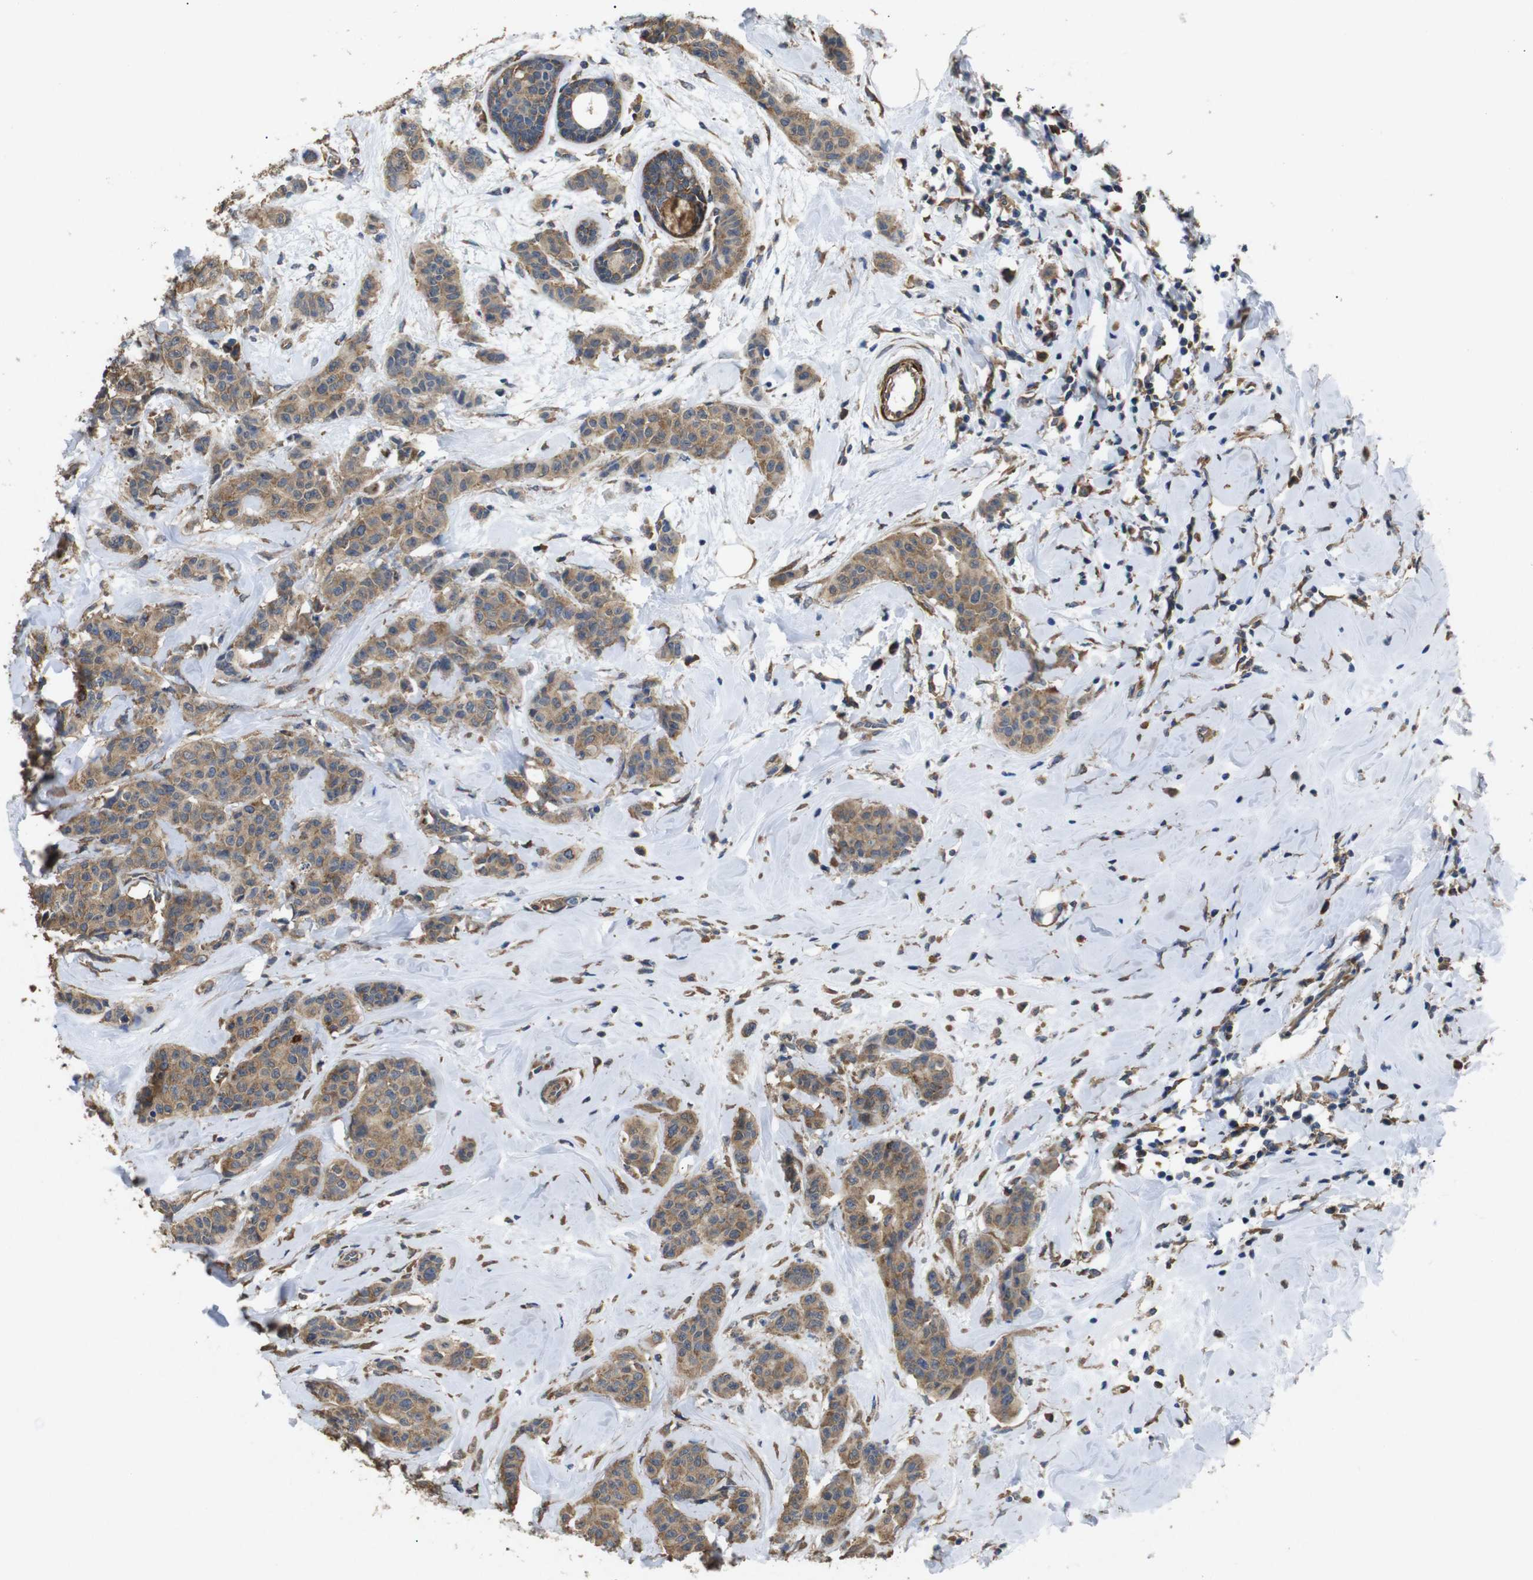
{"staining": {"intensity": "moderate", "quantity": ">75%", "location": "cytoplasmic/membranous"}, "tissue": "breast cancer", "cell_type": "Tumor cells", "image_type": "cancer", "snomed": [{"axis": "morphology", "description": "Normal tissue, NOS"}, {"axis": "morphology", "description": "Duct carcinoma"}, {"axis": "topography", "description": "Breast"}], "caption": "Immunohistochemical staining of human breast cancer (invasive ductal carcinoma) demonstrates medium levels of moderate cytoplasmic/membranous protein positivity in about >75% of tumor cells.", "gene": "BNIP3", "patient": {"sex": "female", "age": 40}}